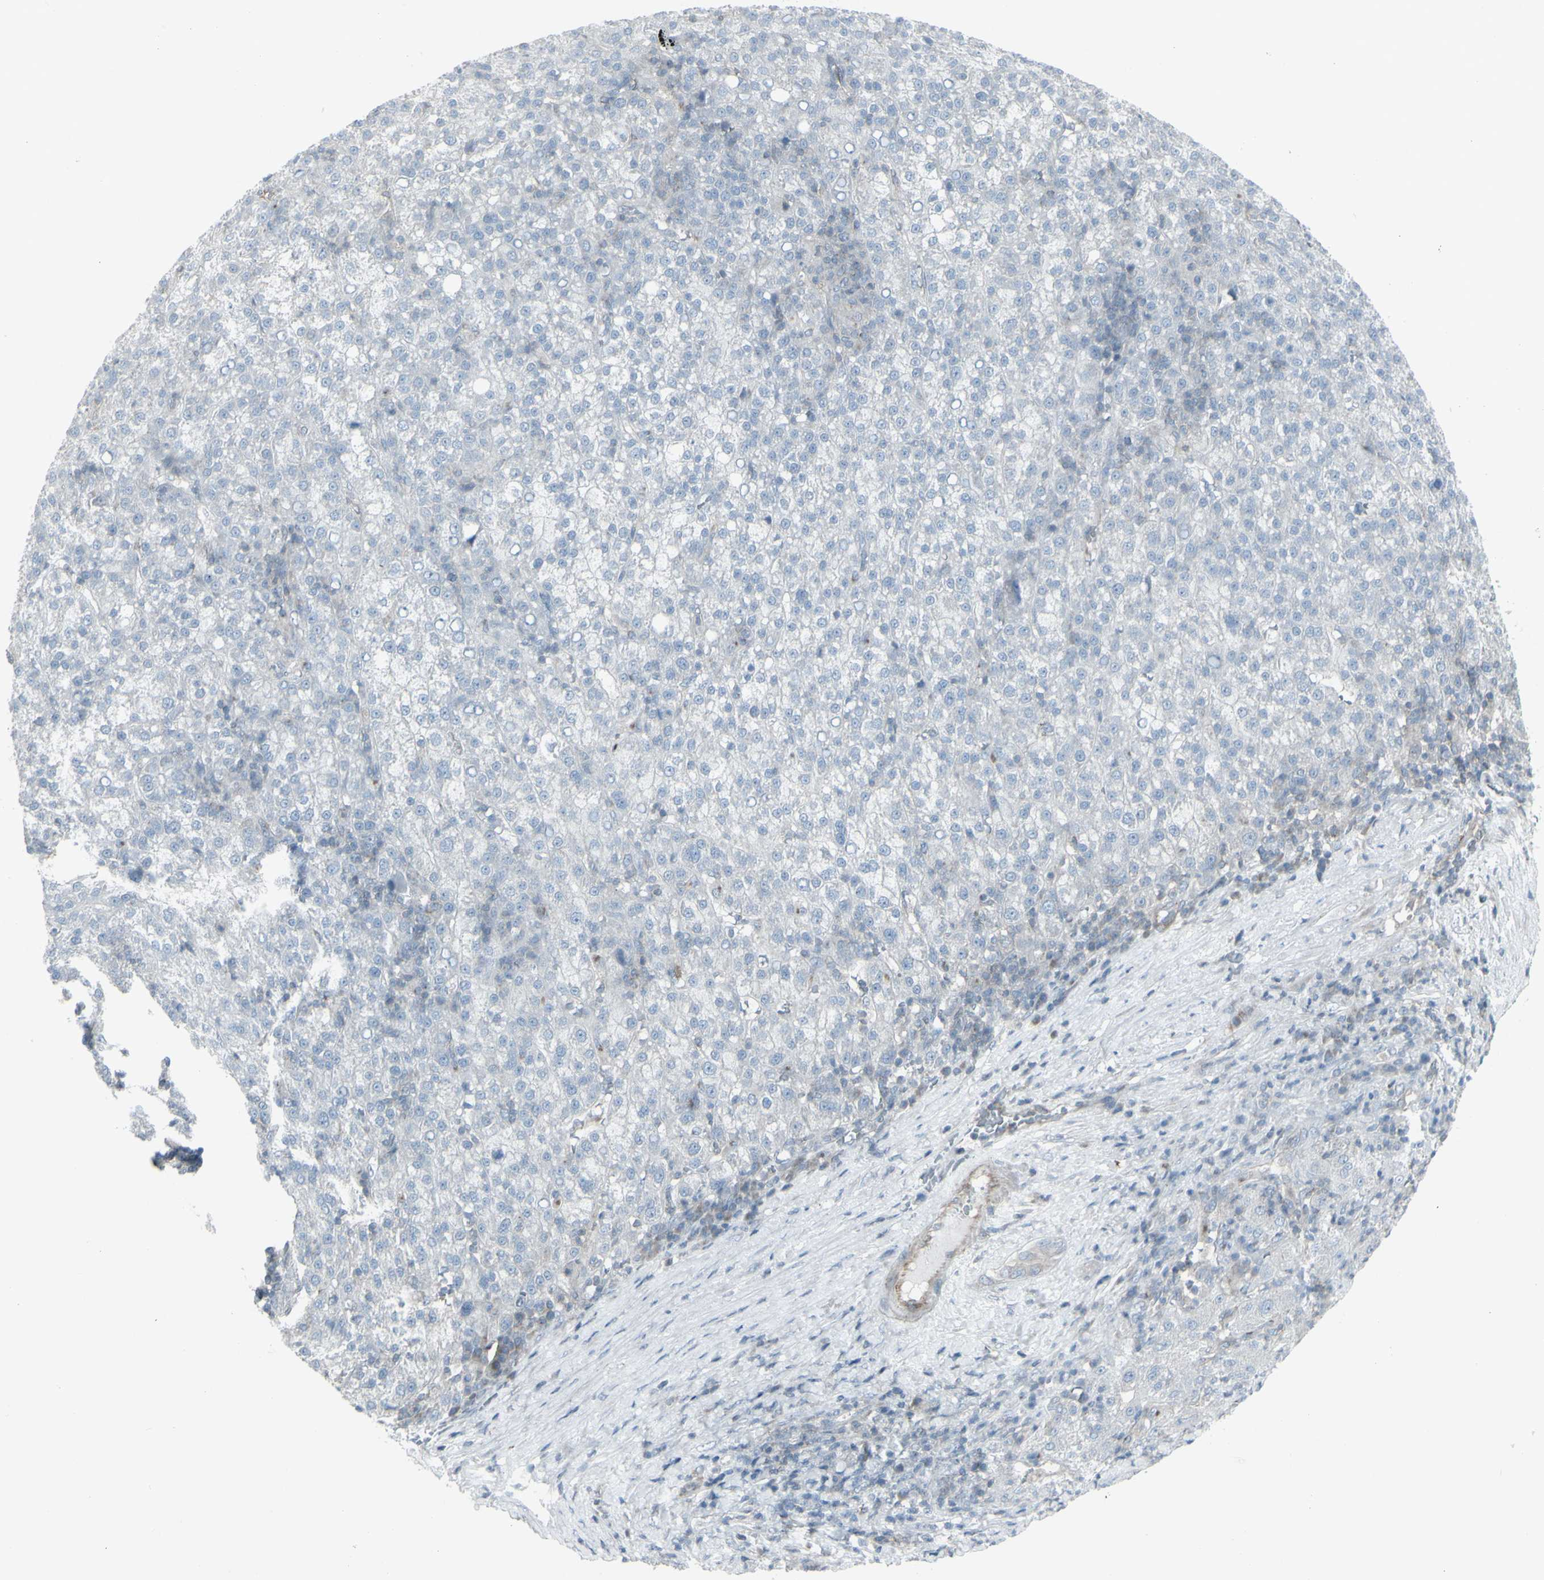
{"staining": {"intensity": "negative", "quantity": "none", "location": "none"}, "tissue": "liver cancer", "cell_type": "Tumor cells", "image_type": "cancer", "snomed": [{"axis": "morphology", "description": "Carcinoma, Hepatocellular, NOS"}, {"axis": "topography", "description": "Liver"}], "caption": "Photomicrograph shows no protein expression in tumor cells of hepatocellular carcinoma (liver) tissue. The staining was performed using DAB to visualize the protein expression in brown, while the nuclei were stained in blue with hematoxylin (Magnification: 20x).", "gene": "GALNT6", "patient": {"sex": "female", "age": 58}}